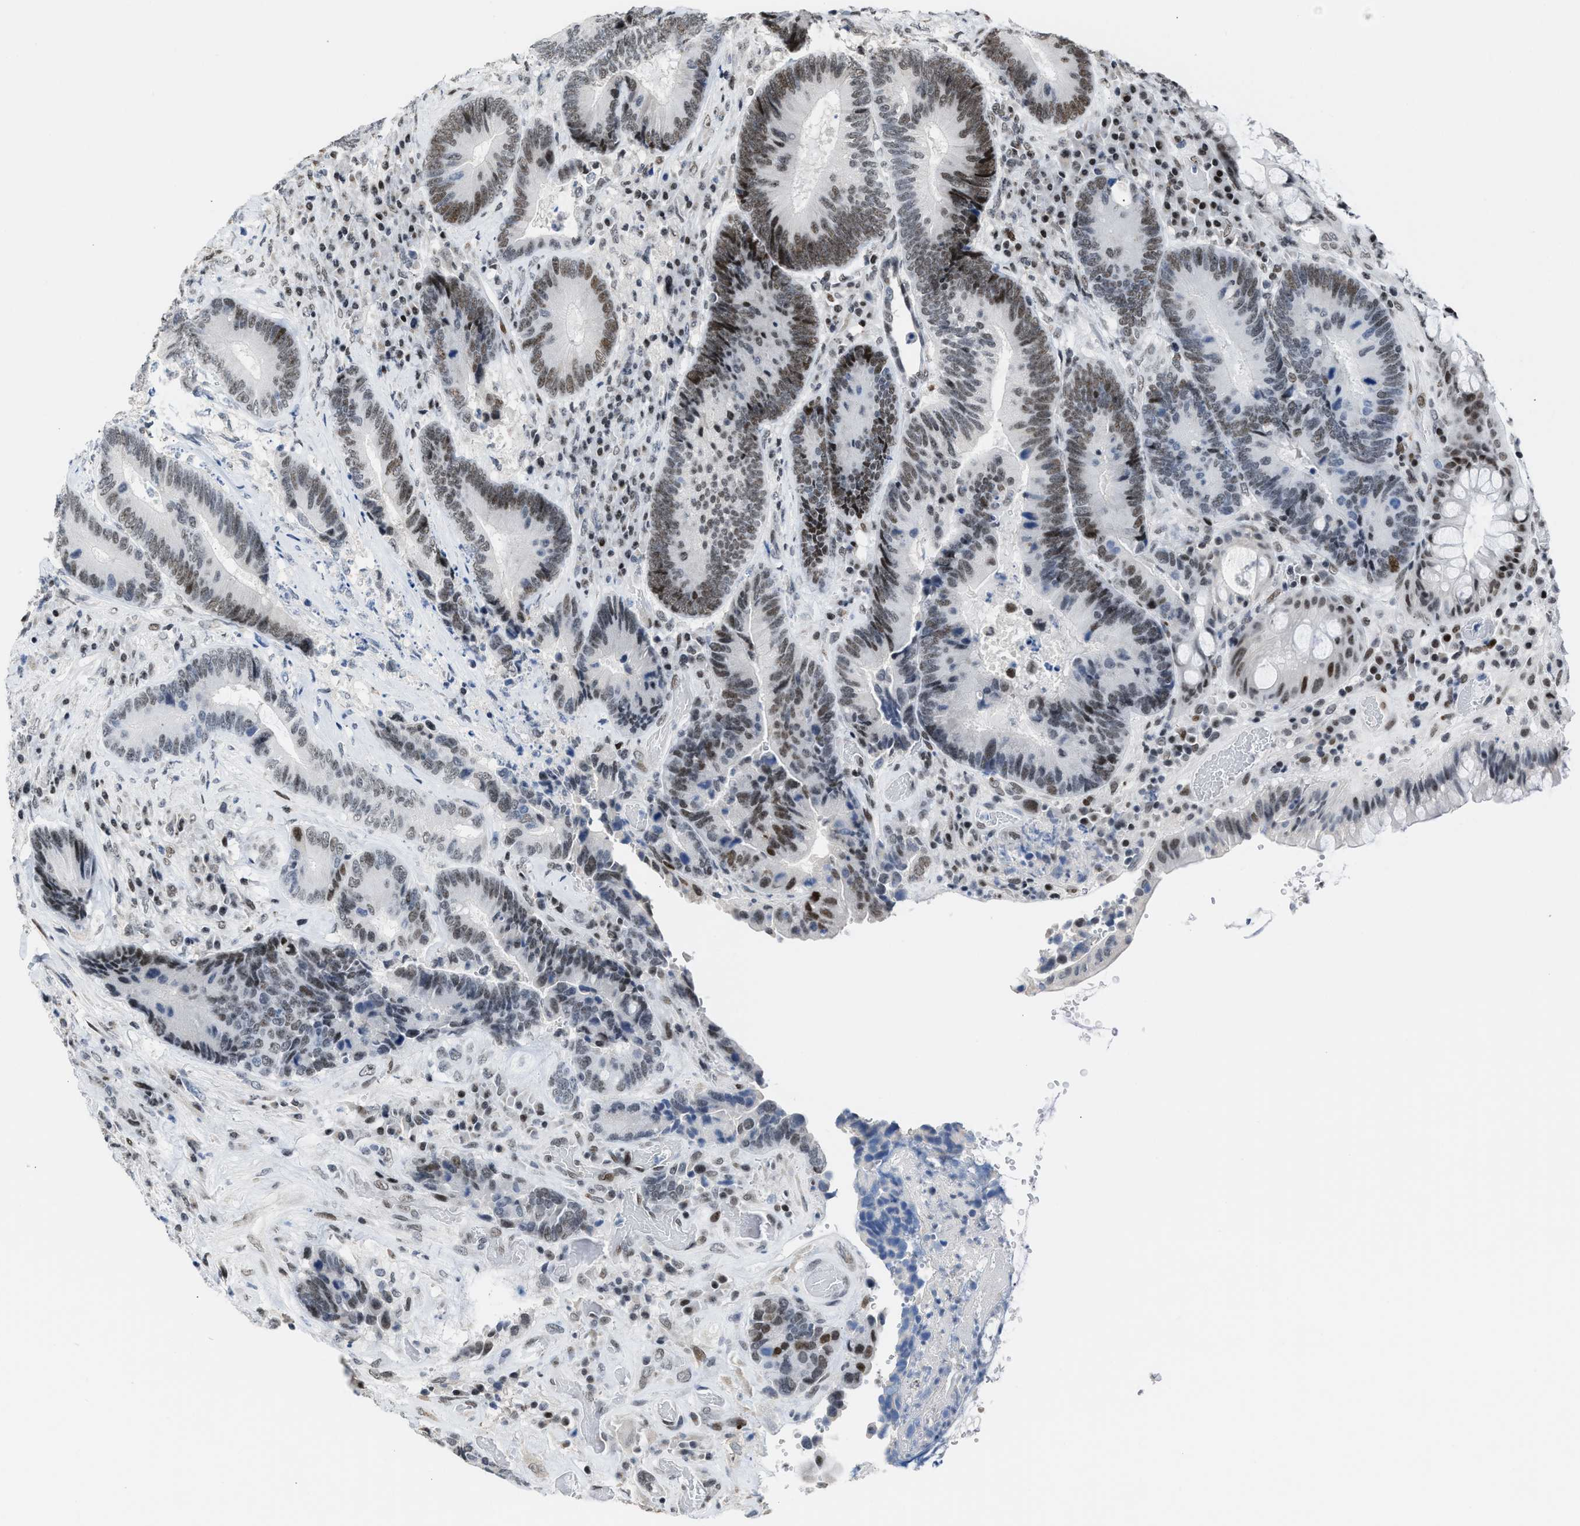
{"staining": {"intensity": "moderate", "quantity": ">75%", "location": "nuclear"}, "tissue": "colorectal cancer", "cell_type": "Tumor cells", "image_type": "cancer", "snomed": [{"axis": "morphology", "description": "Adenocarcinoma, NOS"}, {"axis": "topography", "description": "Rectum"}], "caption": "This micrograph displays colorectal adenocarcinoma stained with immunohistochemistry (IHC) to label a protein in brown. The nuclear of tumor cells show moderate positivity for the protein. Nuclei are counter-stained blue.", "gene": "TERF2IP", "patient": {"sex": "female", "age": 89}}